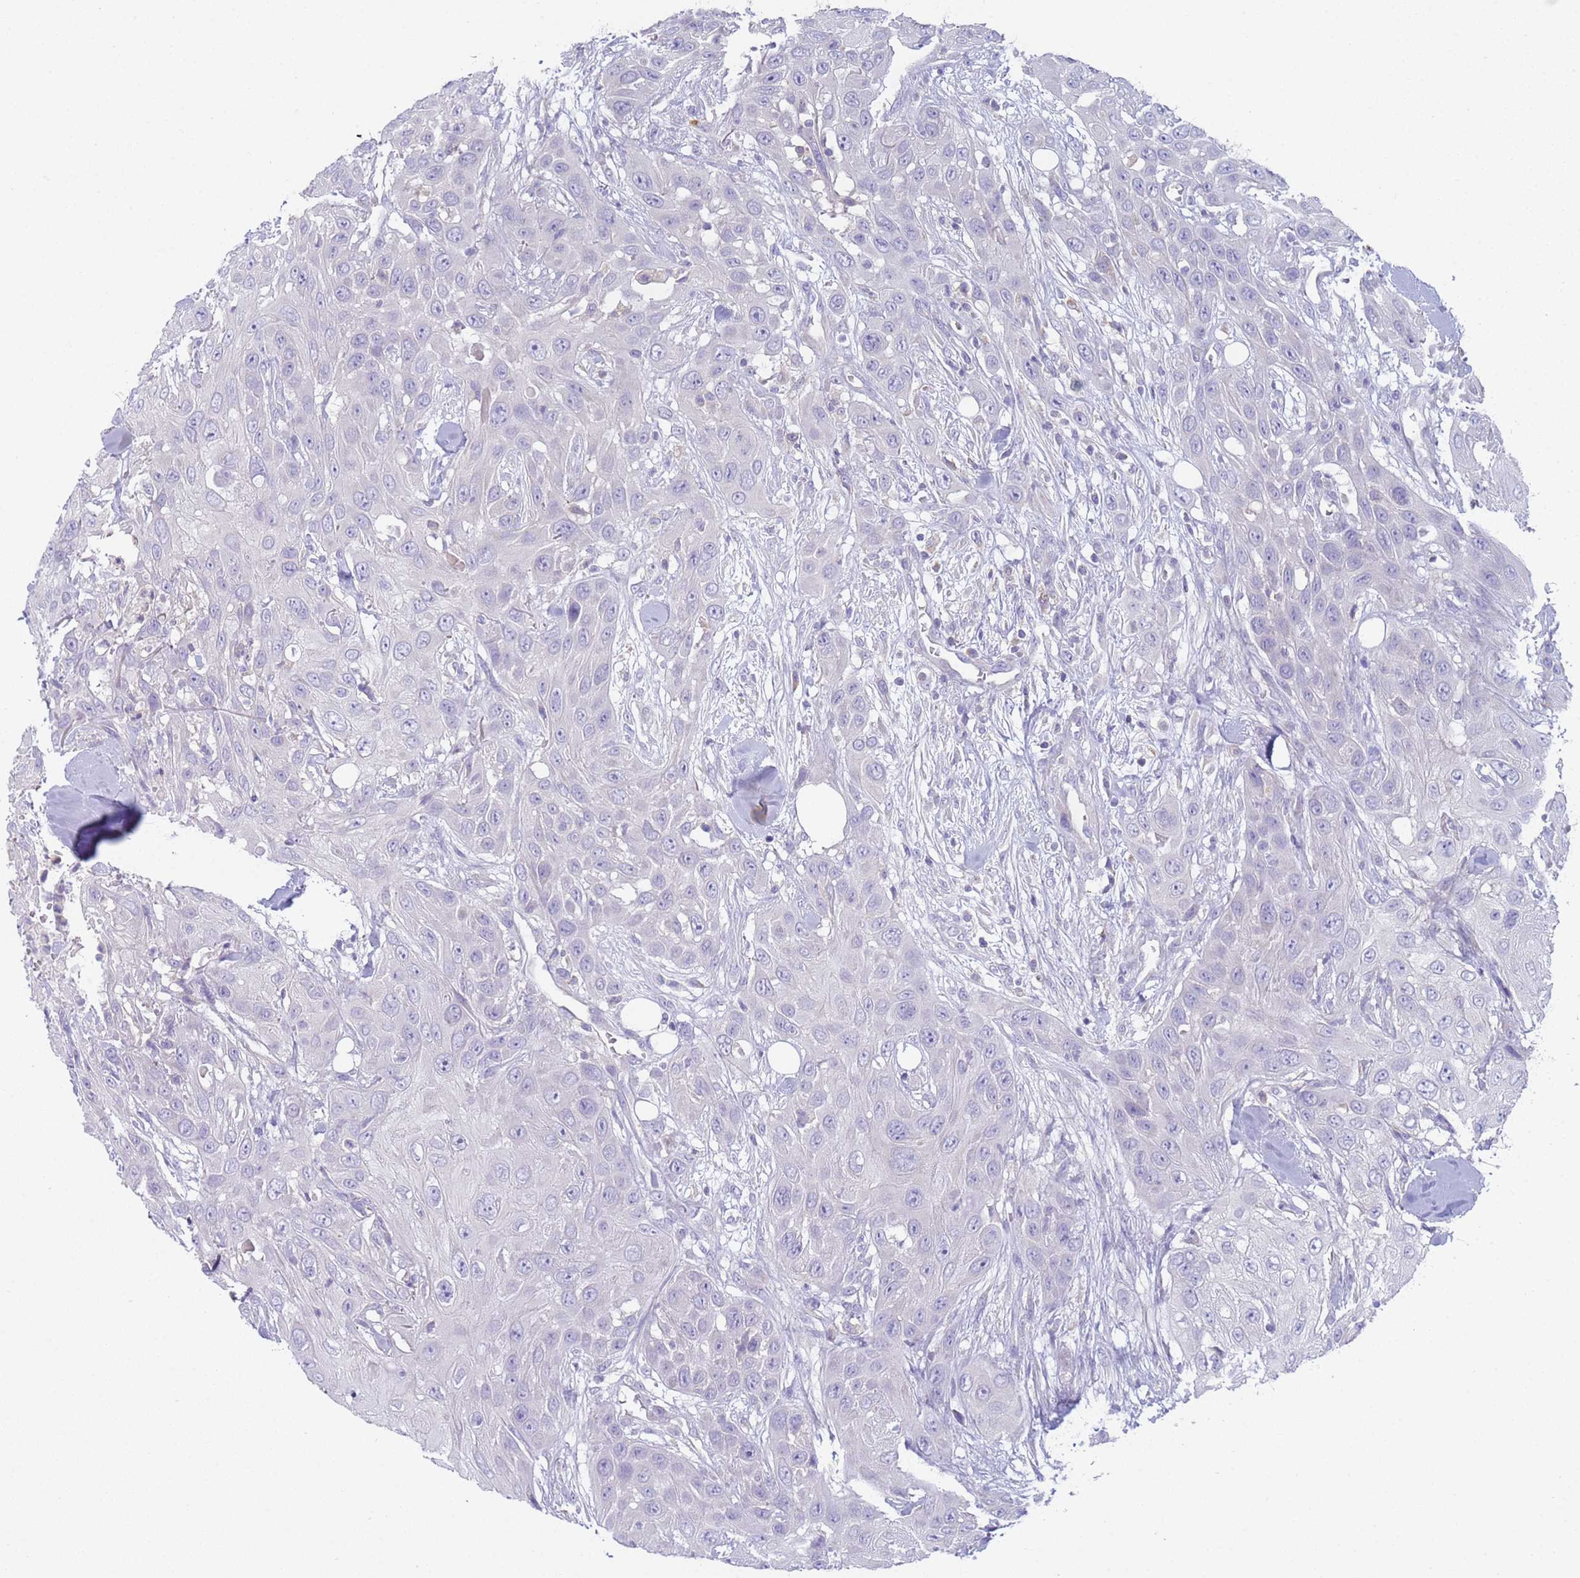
{"staining": {"intensity": "negative", "quantity": "none", "location": "none"}, "tissue": "head and neck cancer", "cell_type": "Tumor cells", "image_type": "cancer", "snomed": [{"axis": "morphology", "description": "Squamous cell carcinoma, NOS"}, {"axis": "topography", "description": "Head-Neck"}], "caption": "Protein analysis of head and neck cancer (squamous cell carcinoma) displays no significant positivity in tumor cells. (Stains: DAB (3,3'-diaminobenzidine) IHC with hematoxylin counter stain, Microscopy: brightfield microscopy at high magnification).", "gene": "CR1", "patient": {"sex": "male", "age": 81}}